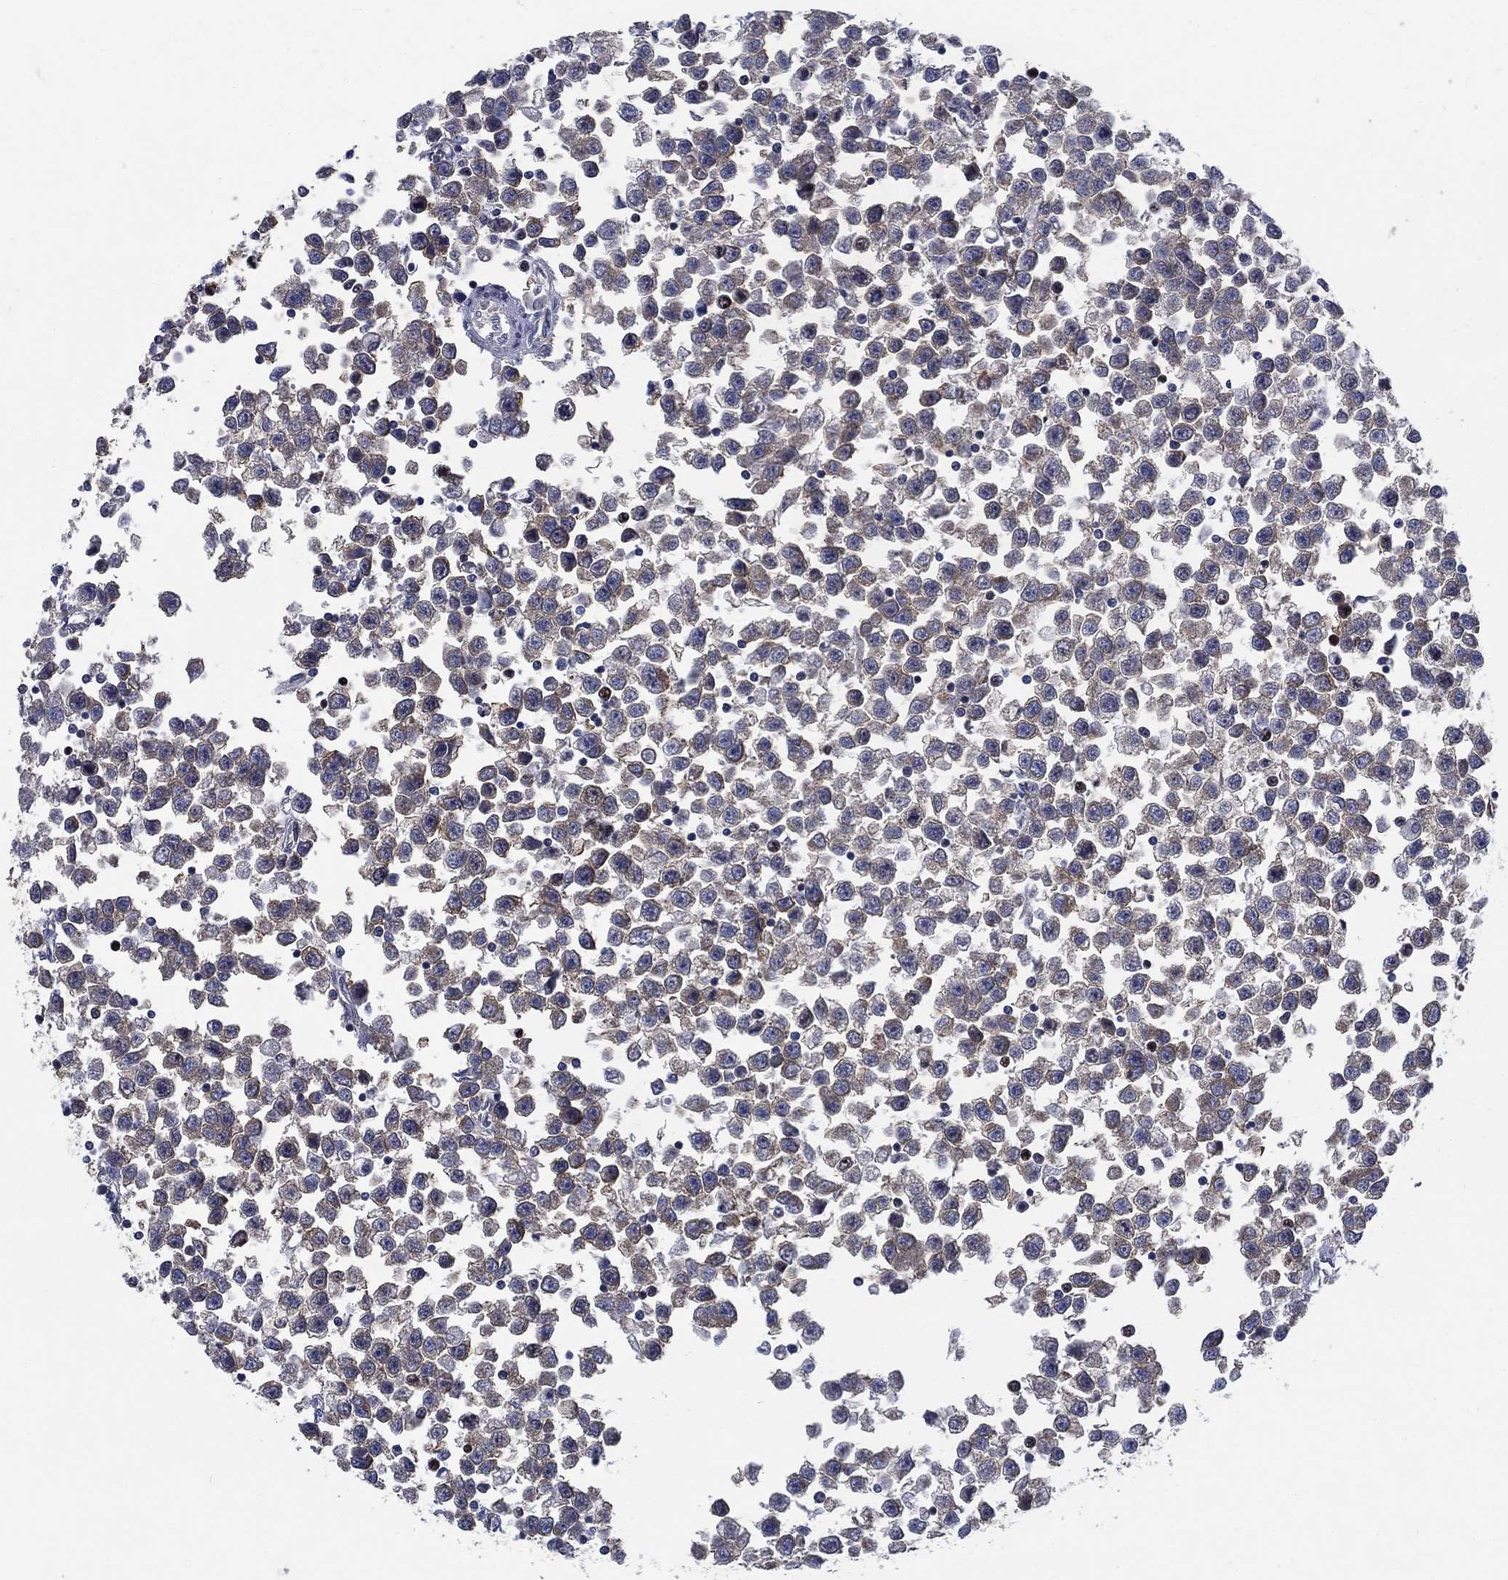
{"staining": {"intensity": "moderate", "quantity": "25%-75%", "location": "cytoplasmic/membranous"}, "tissue": "testis cancer", "cell_type": "Tumor cells", "image_type": "cancer", "snomed": [{"axis": "morphology", "description": "Seminoma, NOS"}, {"axis": "topography", "description": "Testis"}], "caption": "The photomicrograph shows staining of seminoma (testis), revealing moderate cytoplasmic/membranous protein expression (brown color) within tumor cells.", "gene": "MMP24", "patient": {"sex": "male", "age": 34}}